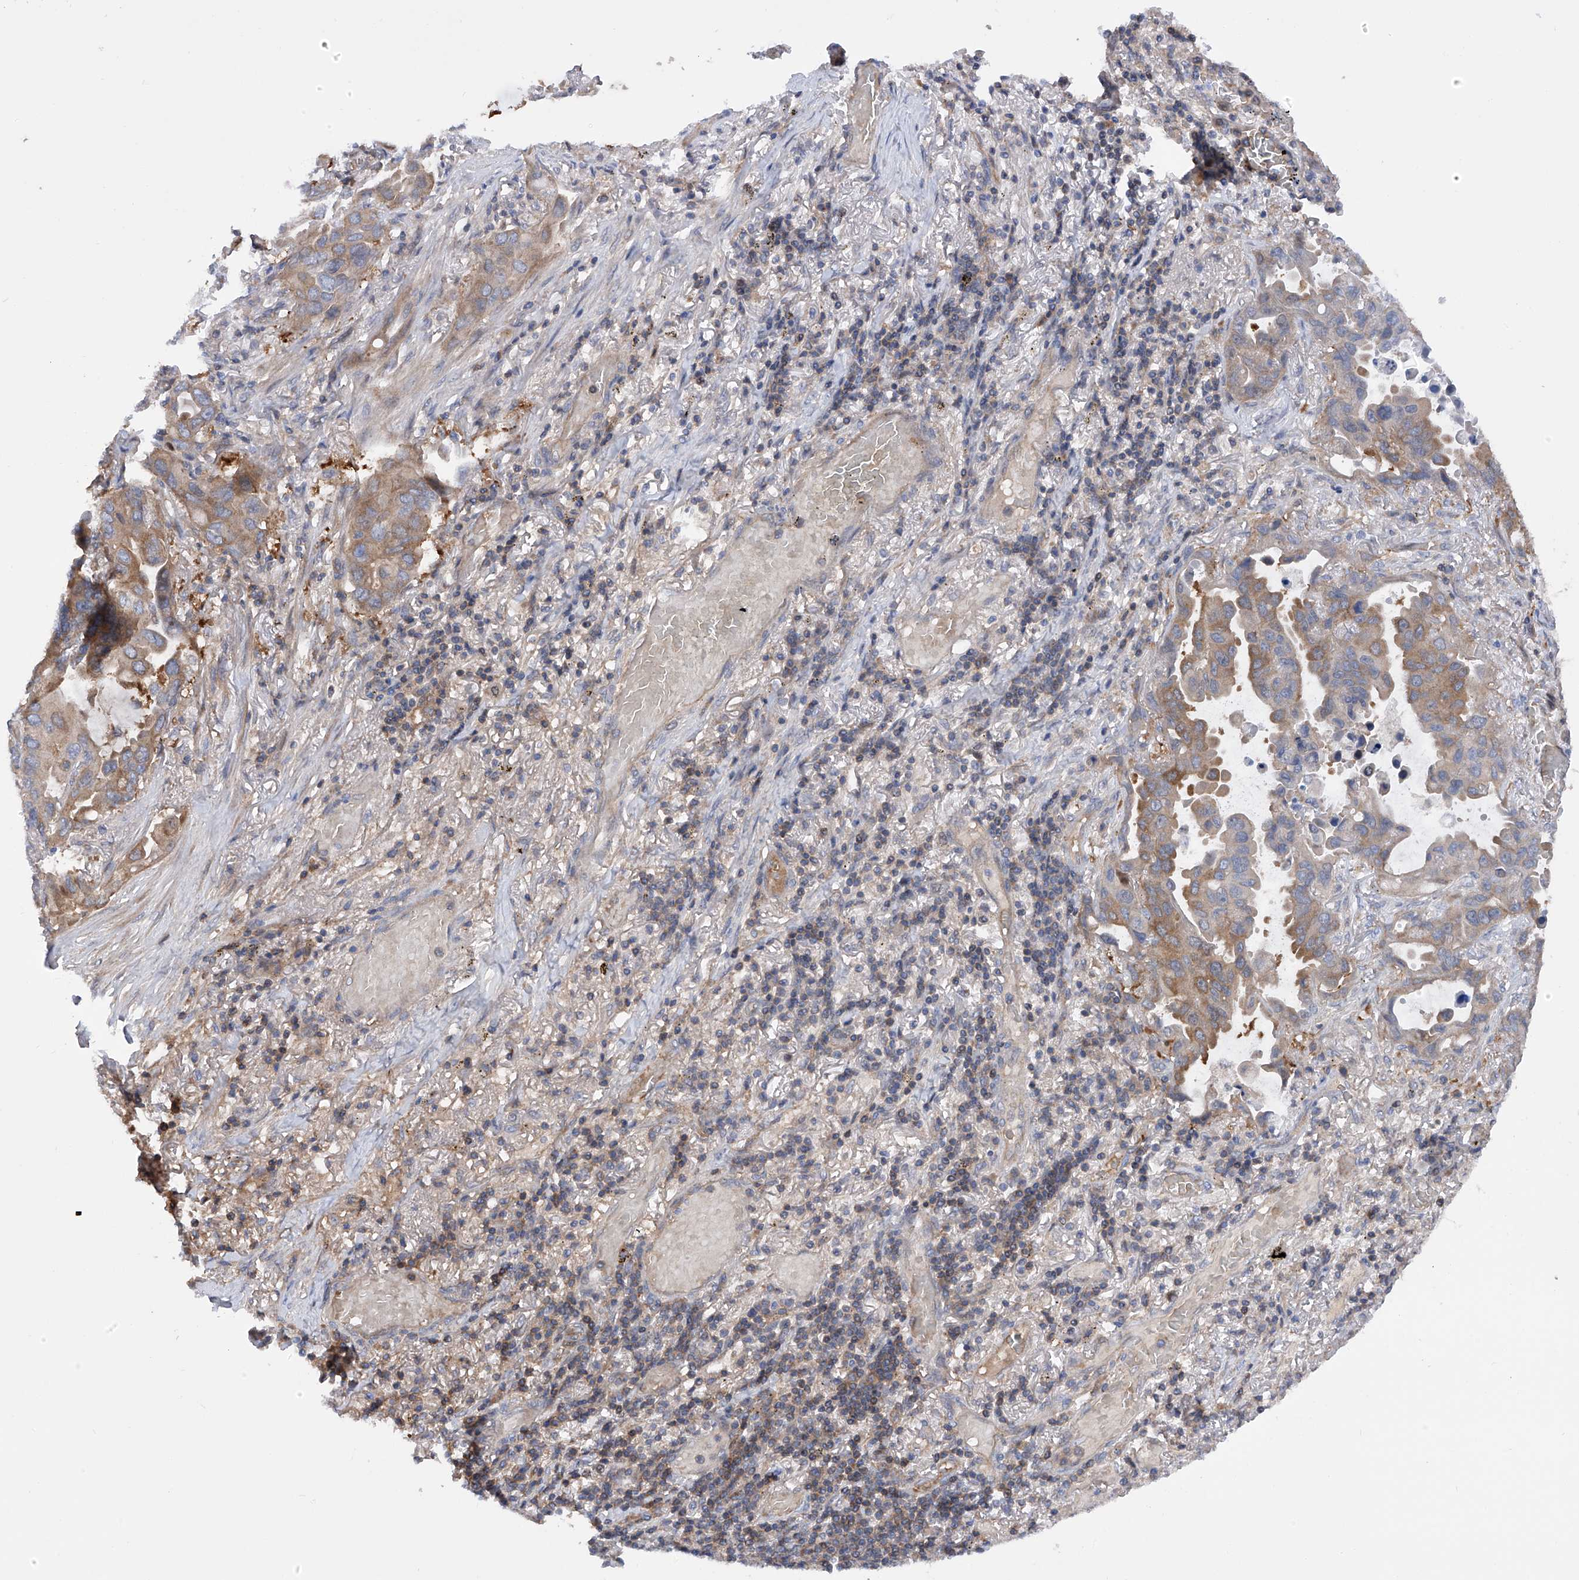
{"staining": {"intensity": "moderate", "quantity": "25%-75%", "location": "cytoplasmic/membranous"}, "tissue": "lung cancer", "cell_type": "Tumor cells", "image_type": "cancer", "snomed": [{"axis": "morphology", "description": "Adenocarcinoma, NOS"}, {"axis": "topography", "description": "Lung"}], "caption": "Lung adenocarcinoma tissue displays moderate cytoplasmic/membranous staining in about 25%-75% of tumor cells", "gene": "NUDT17", "patient": {"sex": "male", "age": 64}}